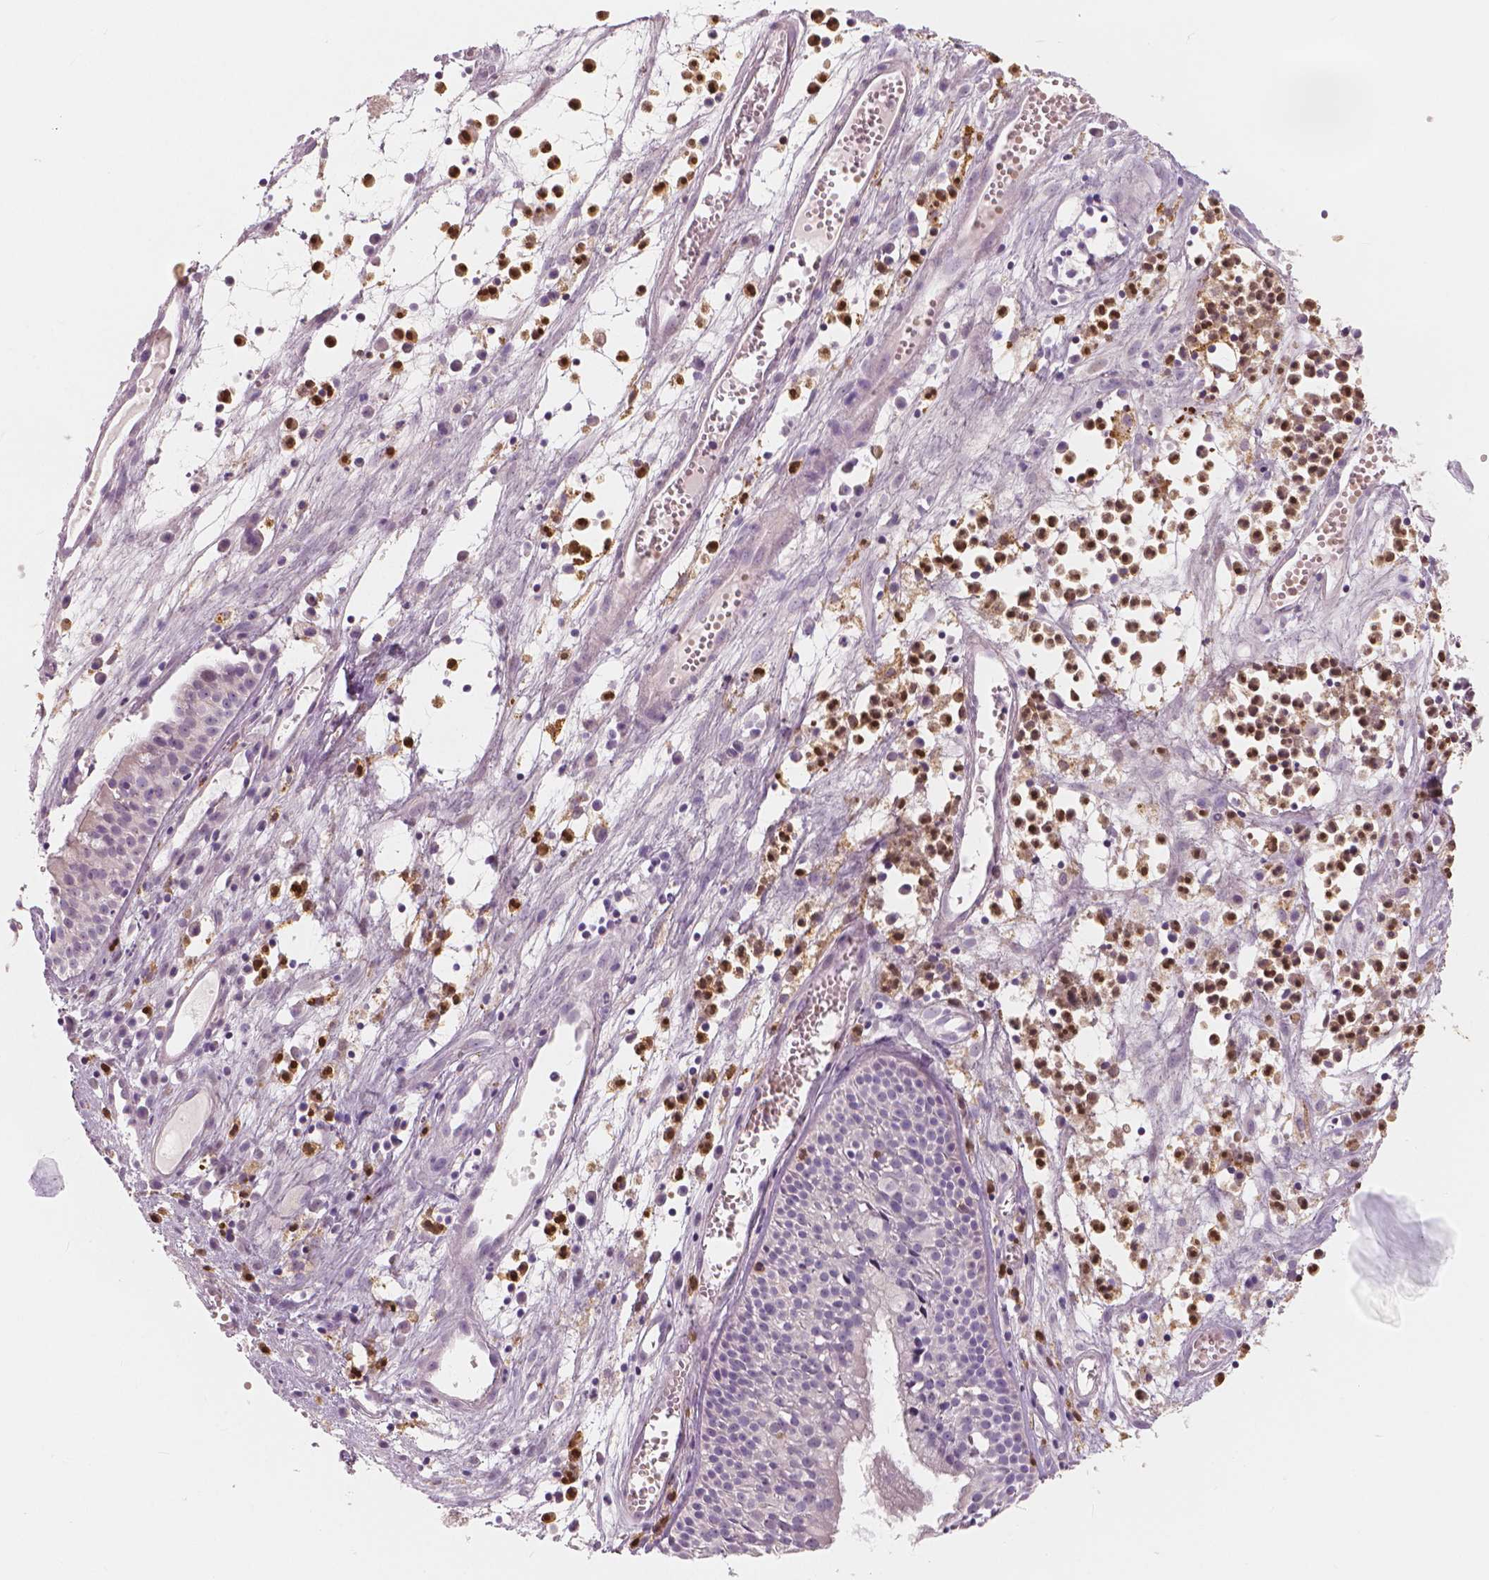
{"staining": {"intensity": "negative", "quantity": "none", "location": "none"}, "tissue": "nasopharynx", "cell_type": "Respiratory epithelial cells", "image_type": "normal", "snomed": [{"axis": "morphology", "description": "Normal tissue, NOS"}, {"axis": "topography", "description": "Nasopharynx"}], "caption": "Nasopharynx was stained to show a protein in brown. There is no significant expression in respiratory epithelial cells.", "gene": "RNASE7", "patient": {"sex": "male", "age": 31}}